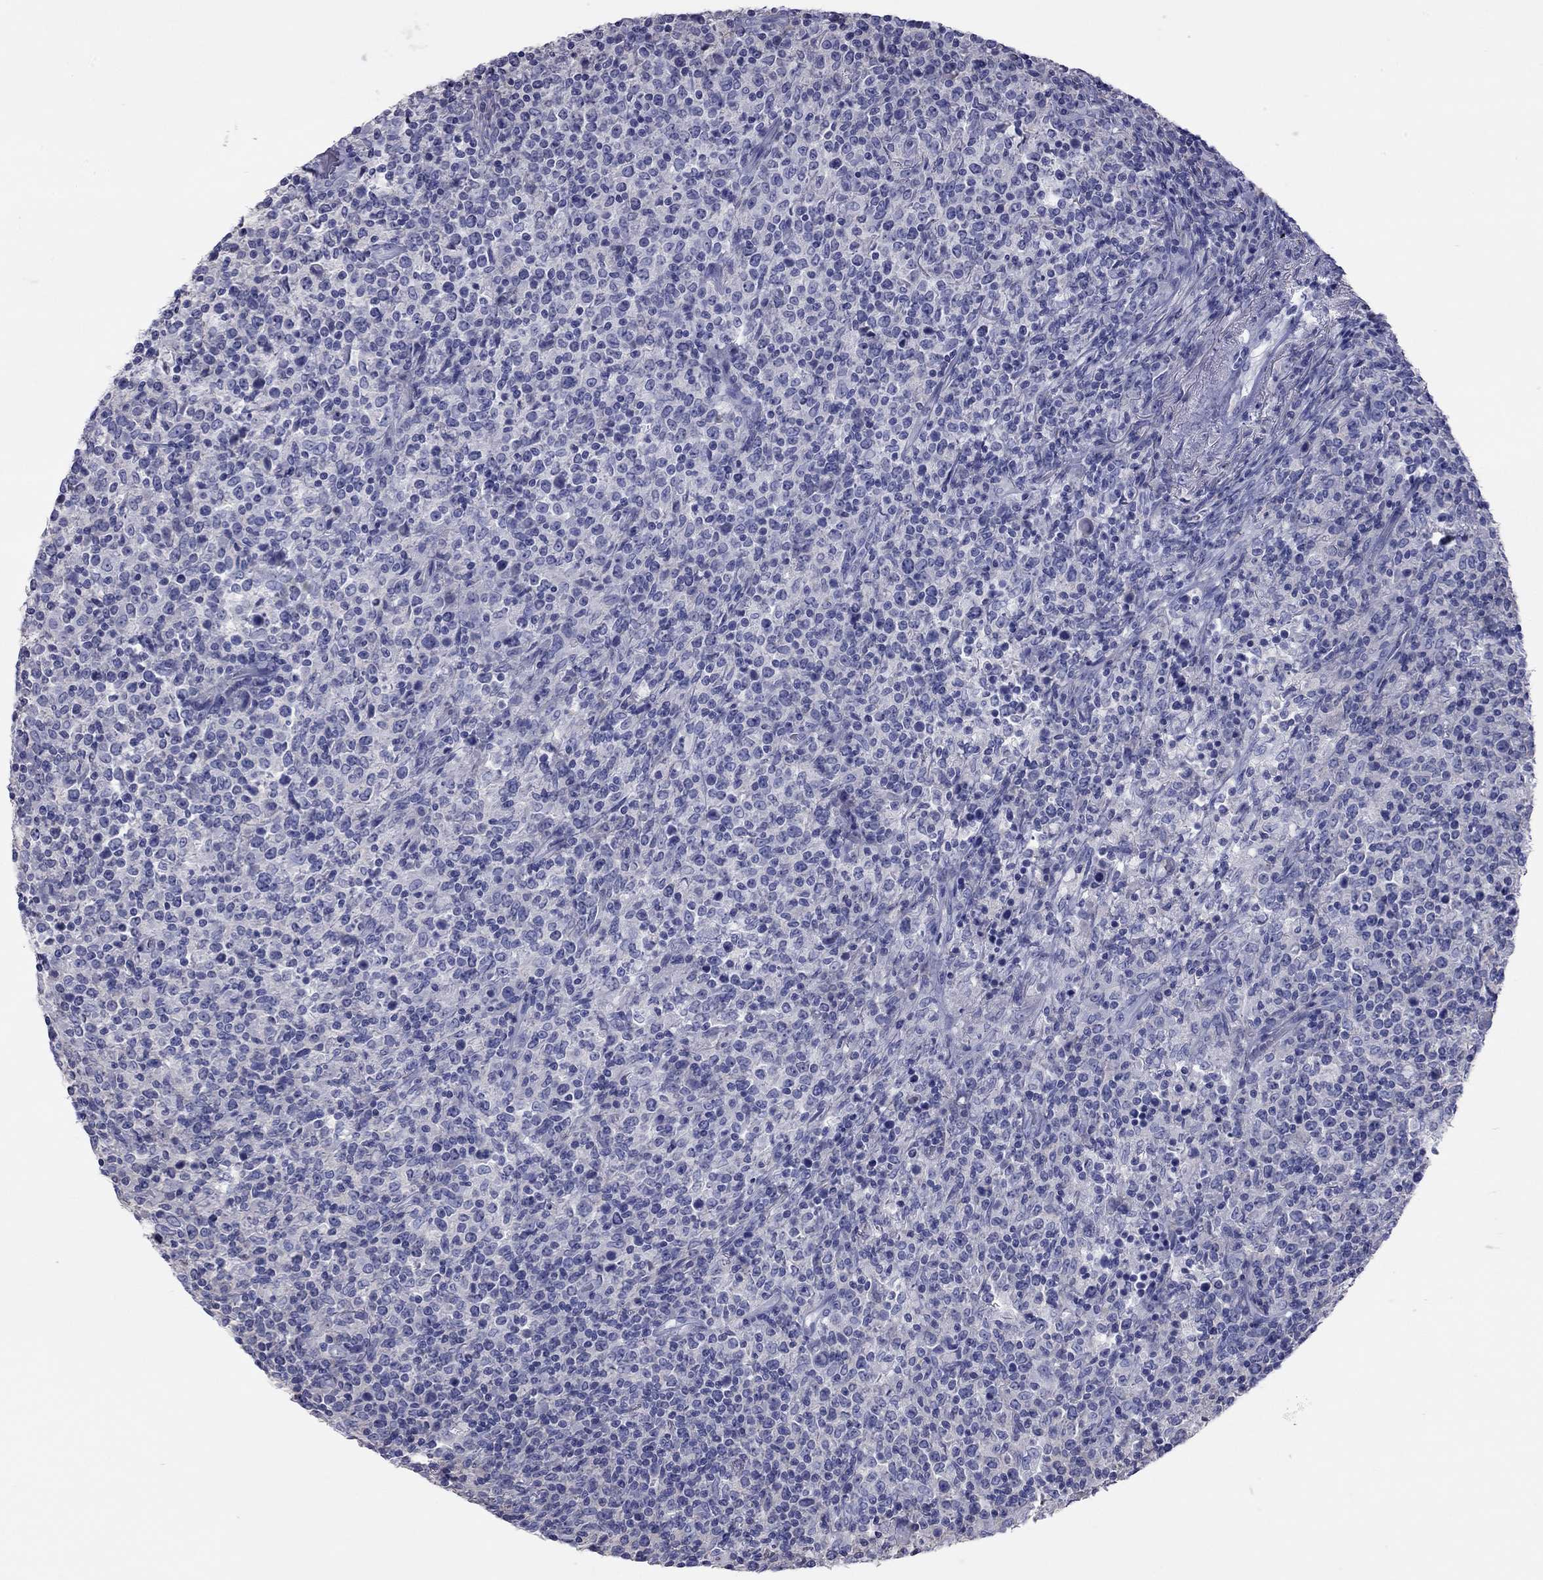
{"staining": {"intensity": "negative", "quantity": "none", "location": "none"}, "tissue": "lymphoma", "cell_type": "Tumor cells", "image_type": "cancer", "snomed": [{"axis": "morphology", "description": "Malignant lymphoma, non-Hodgkin's type, High grade"}, {"axis": "topography", "description": "Lung"}], "caption": "There is no significant expression in tumor cells of high-grade malignant lymphoma, non-Hodgkin's type.", "gene": "ACTL7B", "patient": {"sex": "male", "age": 79}}